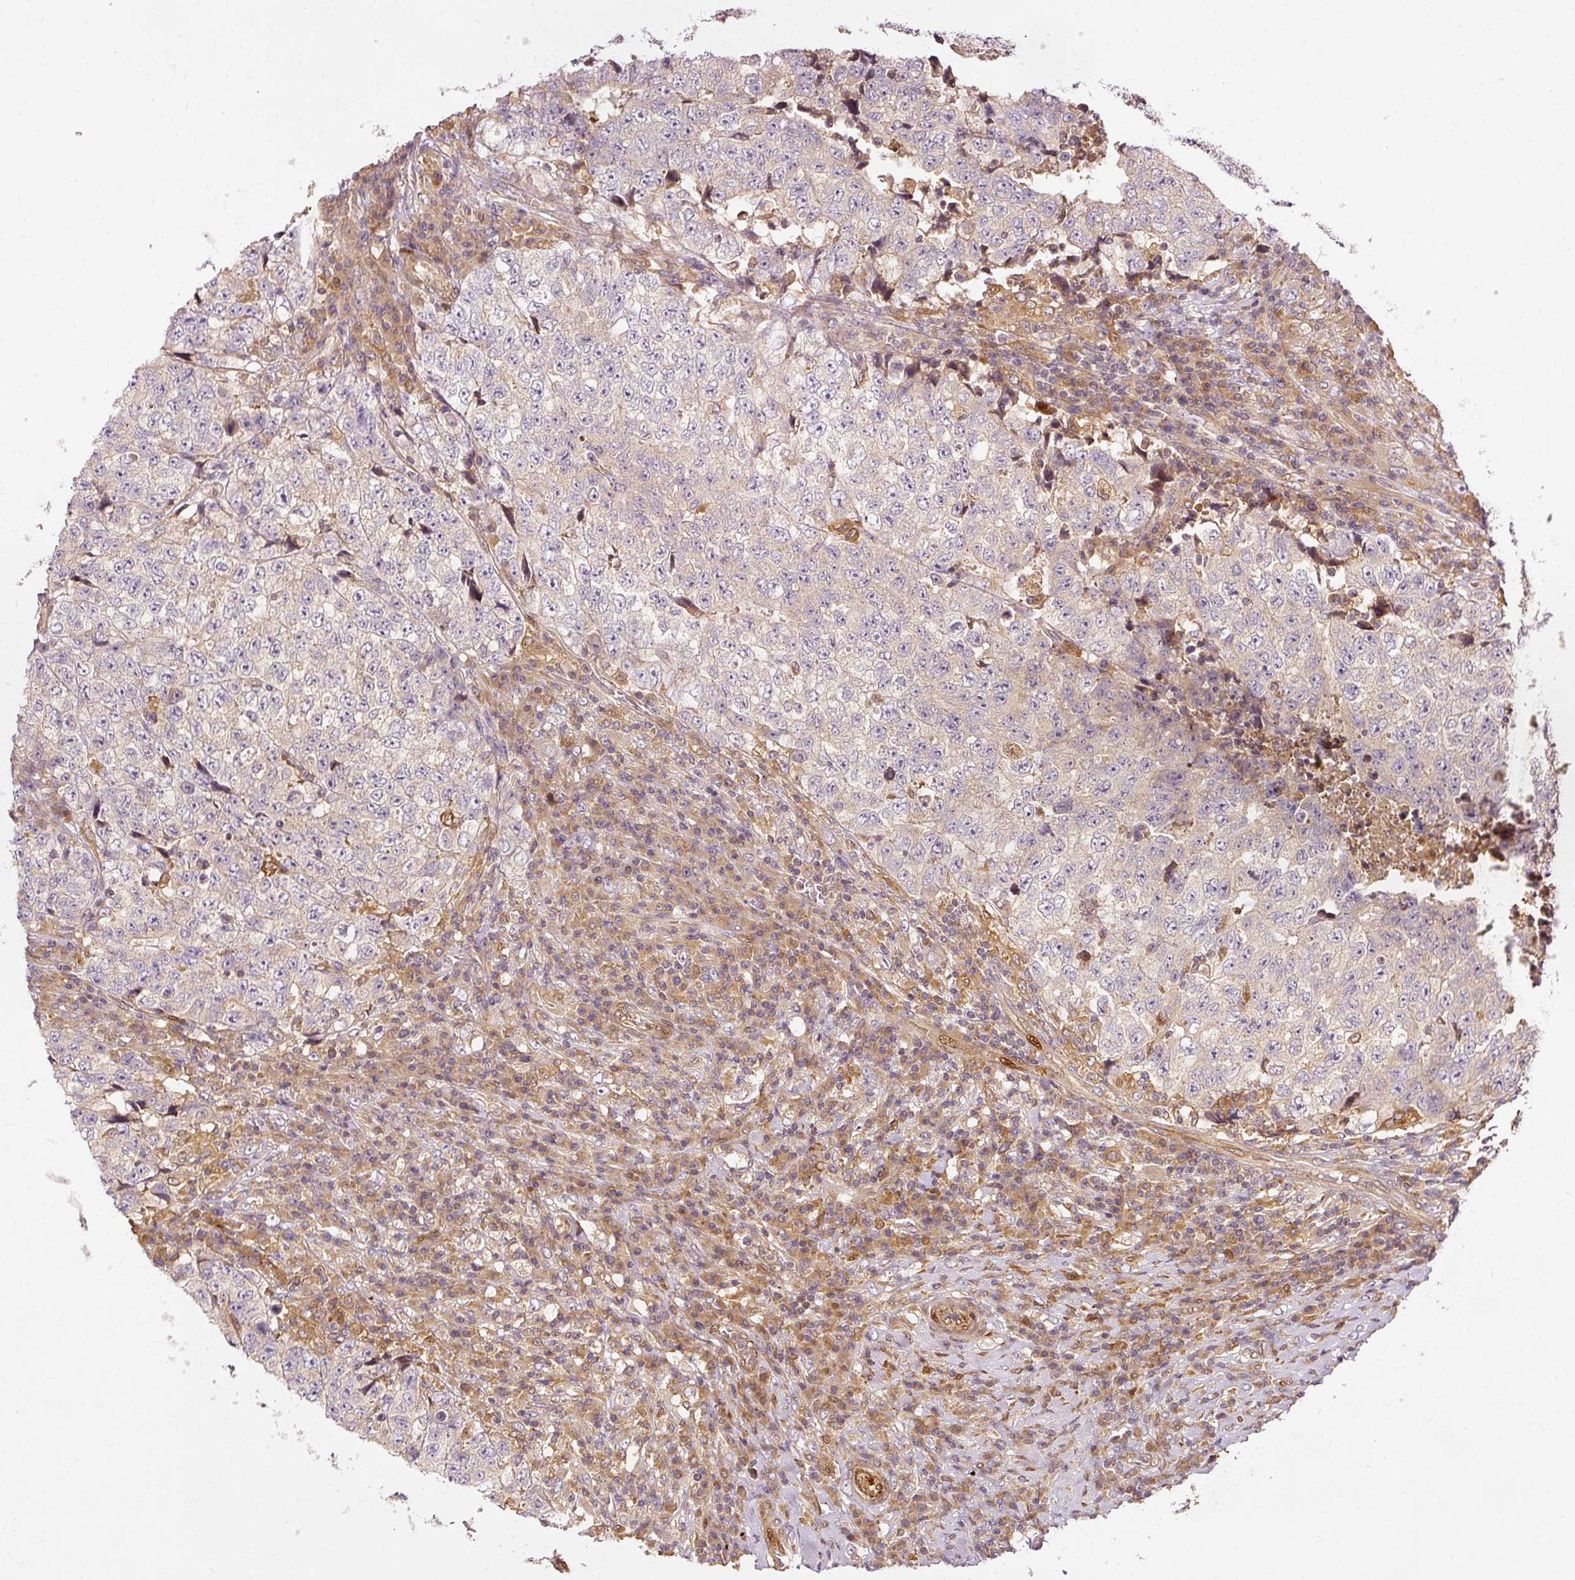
{"staining": {"intensity": "weak", "quantity": "<25%", "location": "cytoplasmic/membranous"}, "tissue": "testis cancer", "cell_type": "Tumor cells", "image_type": "cancer", "snomed": [{"axis": "morphology", "description": "Necrosis, NOS"}, {"axis": "morphology", "description": "Carcinoma, Embryonal, NOS"}, {"axis": "topography", "description": "Testis"}], "caption": "Human embryonal carcinoma (testis) stained for a protein using IHC displays no staining in tumor cells.", "gene": "NAPA", "patient": {"sex": "male", "age": 19}}